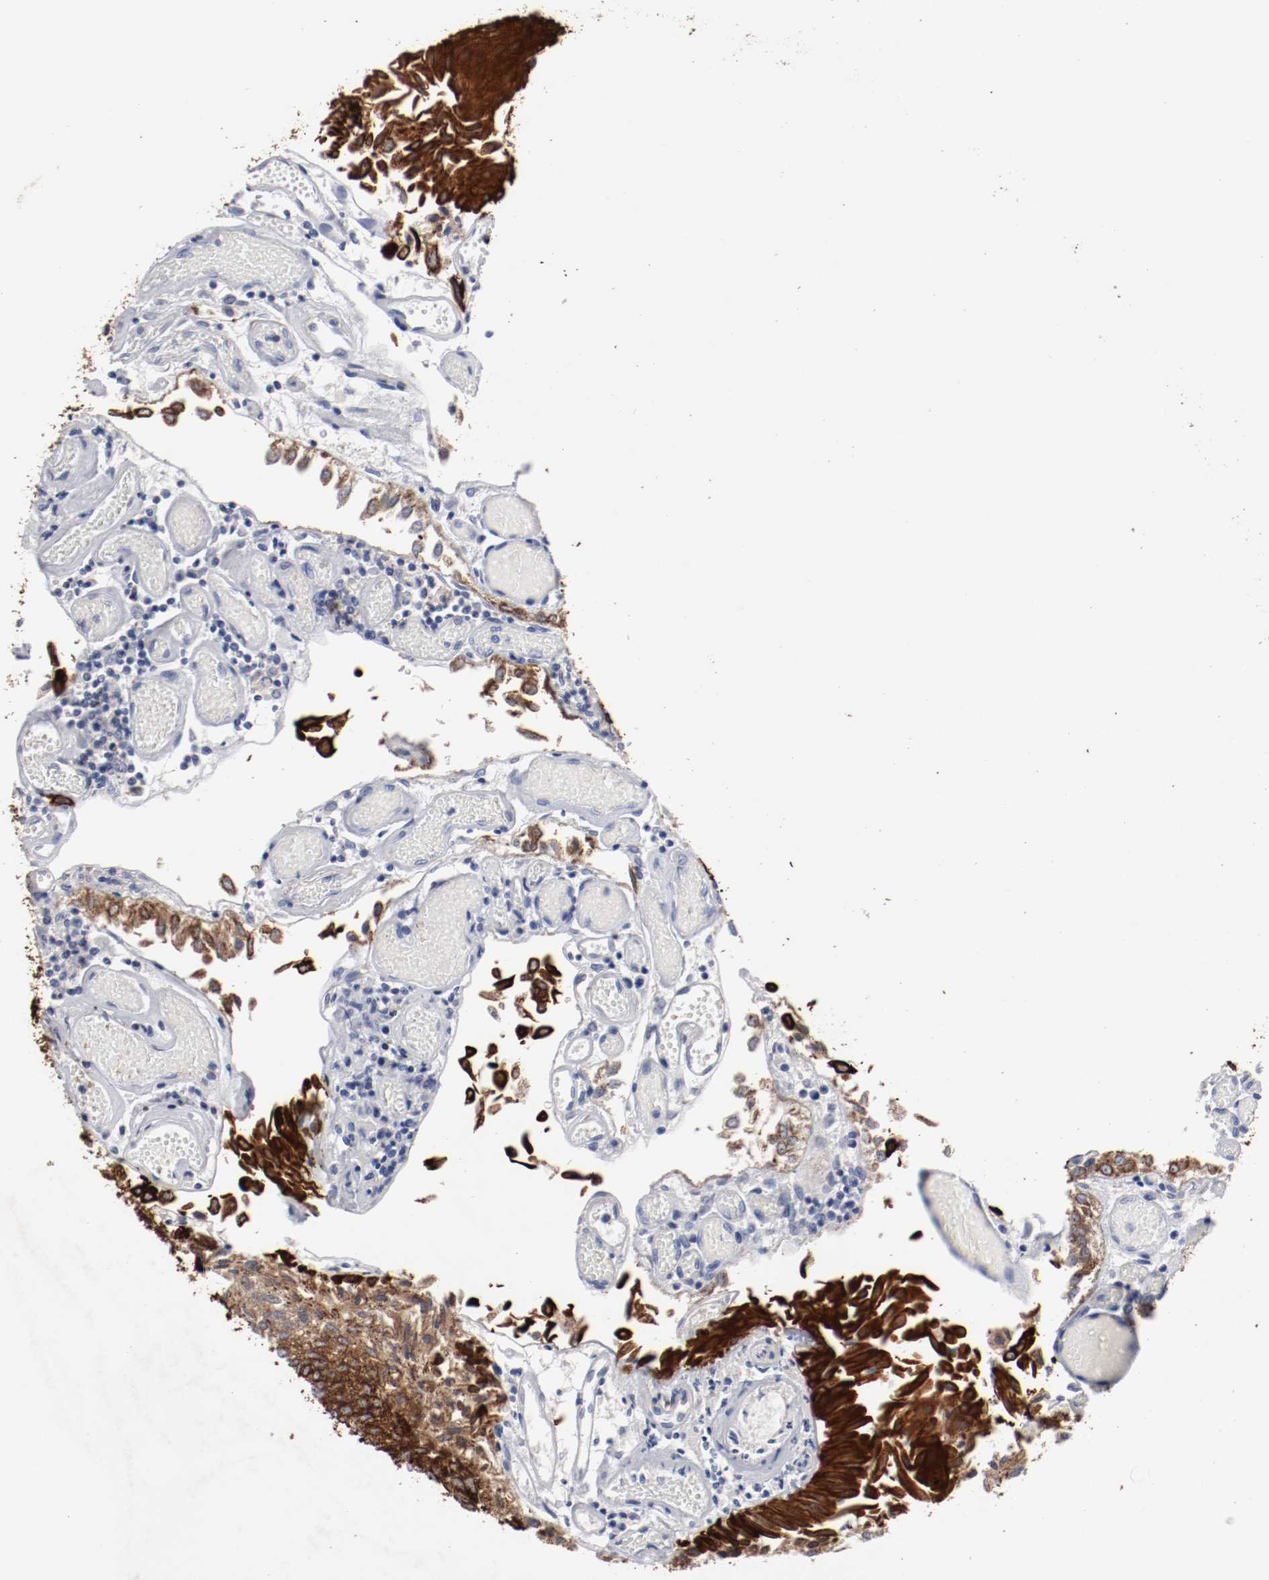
{"staining": {"intensity": "strong", "quantity": ">75%", "location": "cytoplasmic/membranous"}, "tissue": "urothelial cancer", "cell_type": "Tumor cells", "image_type": "cancer", "snomed": [{"axis": "morphology", "description": "Urothelial carcinoma, Low grade"}, {"axis": "topography", "description": "Urinary bladder"}], "caption": "A micrograph of urothelial cancer stained for a protein reveals strong cytoplasmic/membranous brown staining in tumor cells. (IHC, brightfield microscopy, high magnification).", "gene": "TSPAN6", "patient": {"sex": "male", "age": 86}}